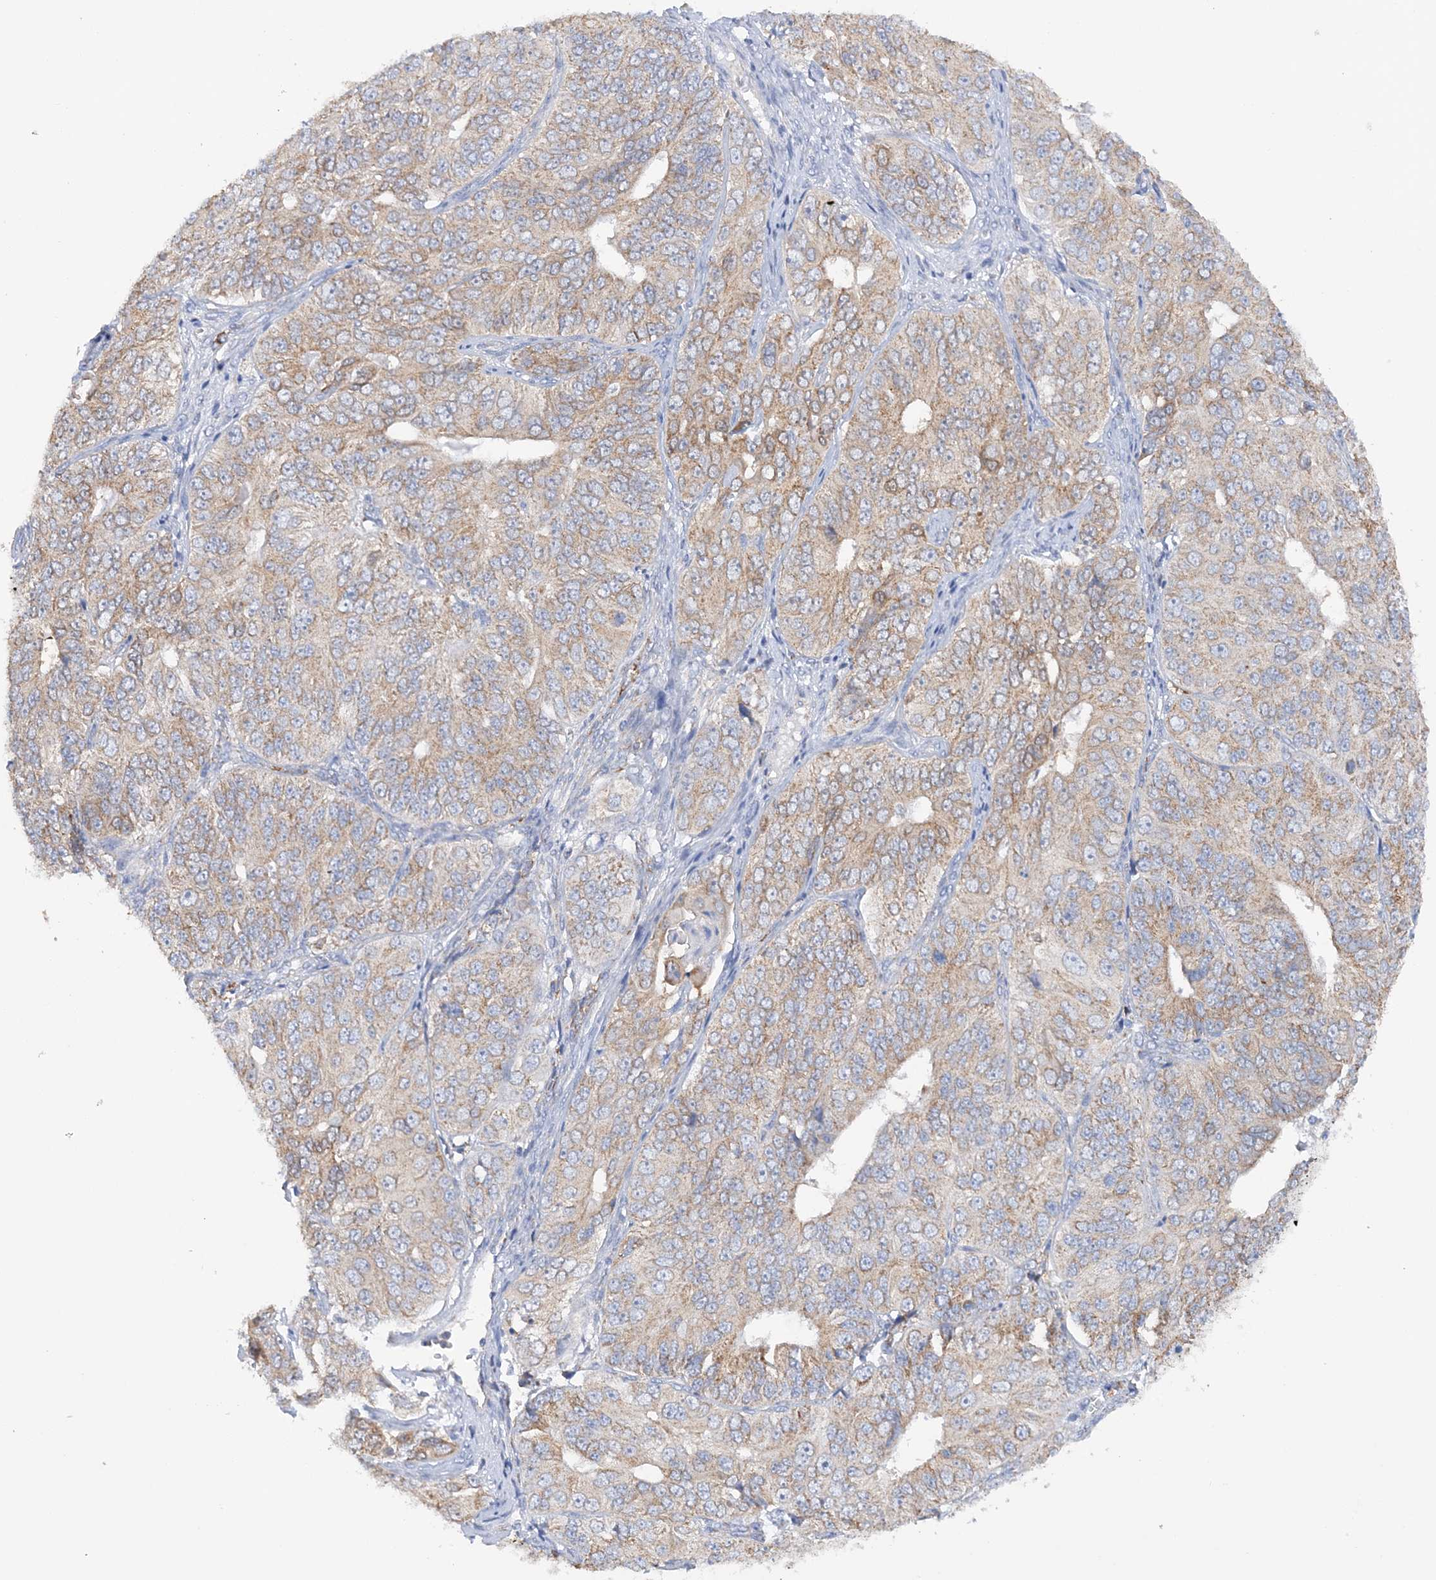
{"staining": {"intensity": "weak", "quantity": ">75%", "location": "cytoplasmic/membranous"}, "tissue": "ovarian cancer", "cell_type": "Tumor cells", "image_type": "cancer", "snomed": [{"axis": "morphology", "description": "Carcinoma, endometroid"}, {"axis": "topography", "description": "Ovary"}], "caption": "IHC staining of ovarian cancer (endometroid carcinoma), which reveals low levels of weak cytoplasmic/membranous expression in about >75% of tumor cells indicating weak cytoplasmic/membranous protein expression. The staining was performed using DAB (3,3'-diaminobenzidine) (brown) for protein detection and nuclei were counterstained in hematoxylin (blue).", "gene": "TTC32", "patient": {"sex": "female", "age": 51}}